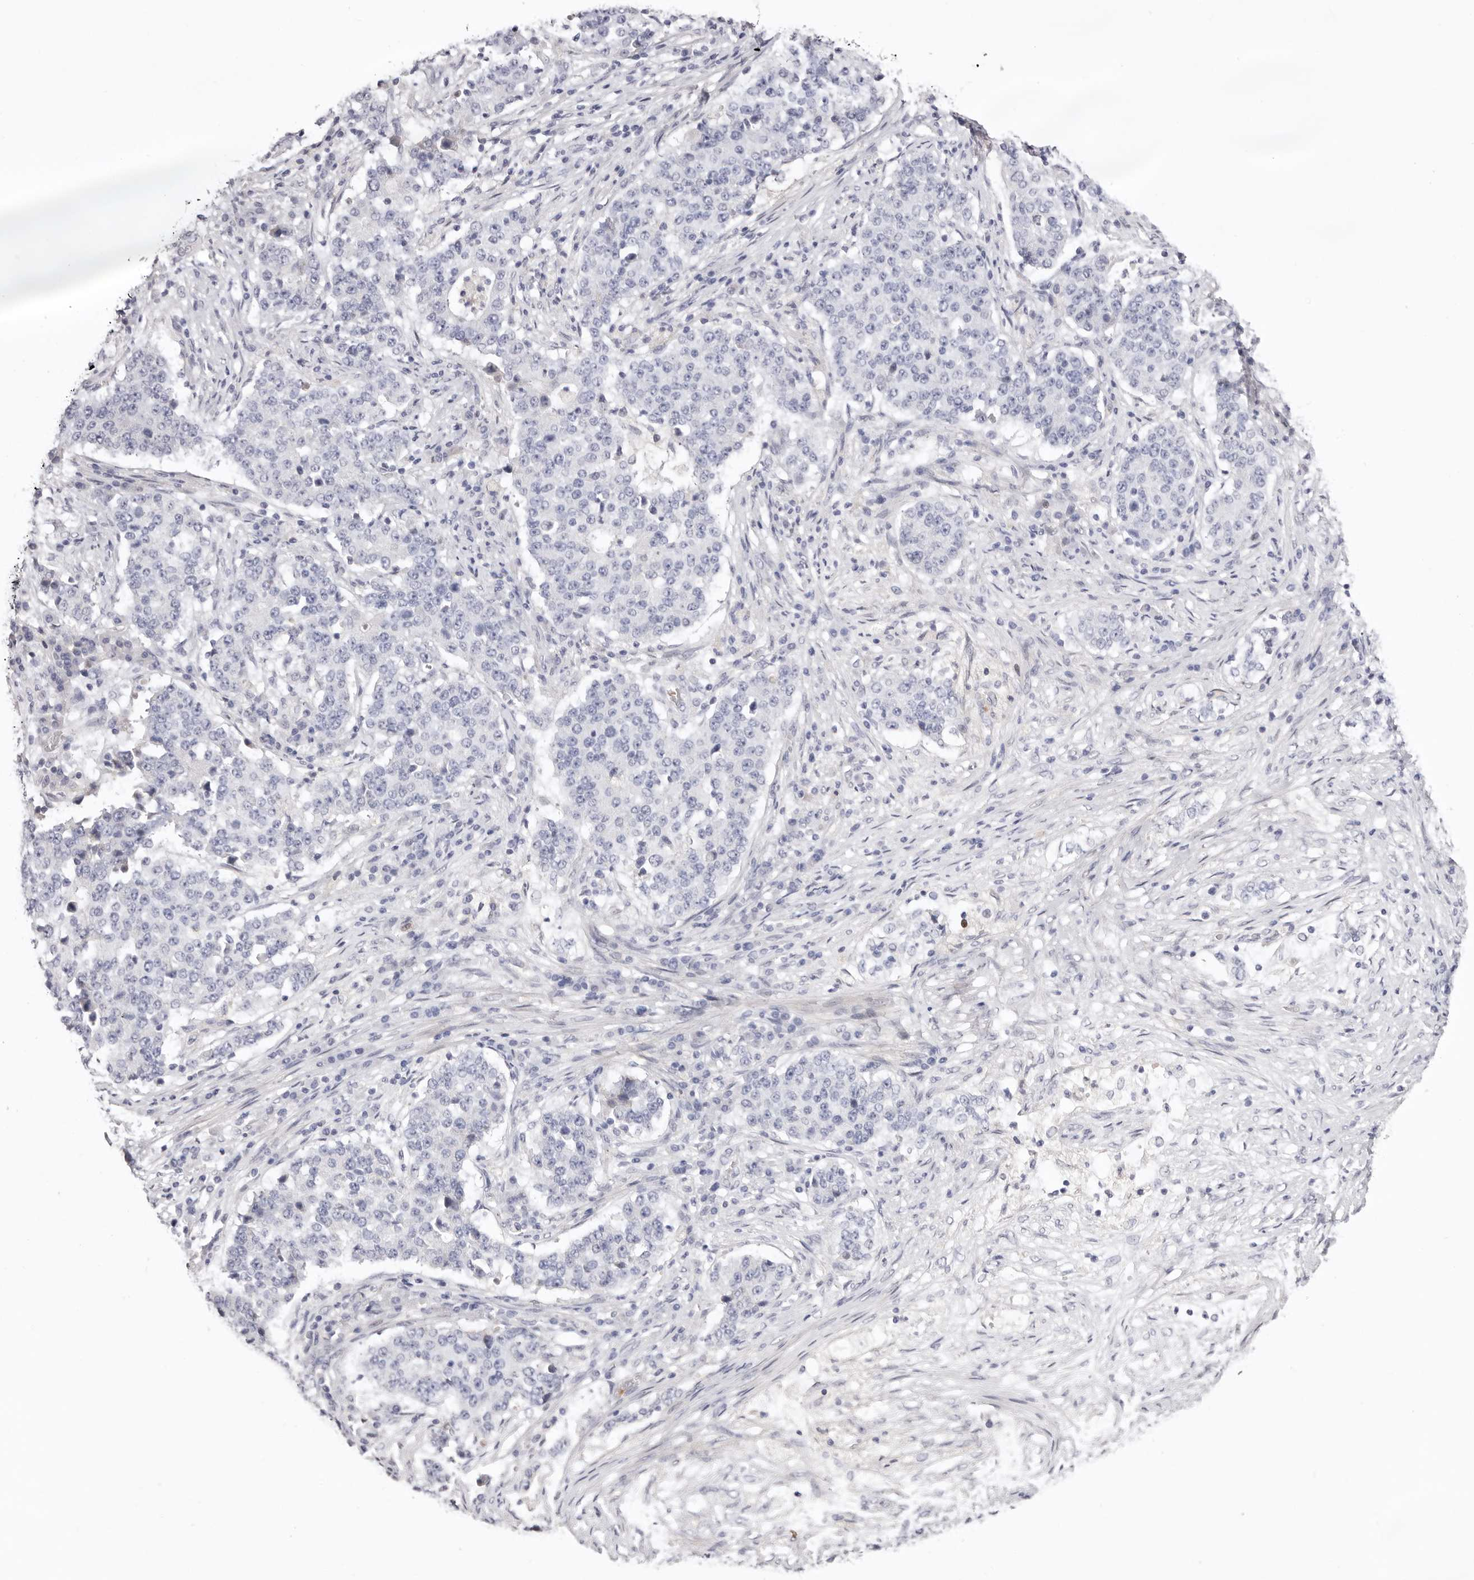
{"staining": {"intensity": "negative", "quantity": "none", "location": "none"}, "tissue": "stomach cancer", "cell_type": "Tumor cells", "image_type": "cancer", "snomed": [{"axis": "morphology", "description": "Adenocarcinoma, NOS"}, {"axis": "topography", "description": "Stomach"}], "caption": "Tumor cells are negative for protein expression in human adenocarcinoma (stomach).", "gene": "LMLN", "patient": {"sex": "male", "age": 59}}